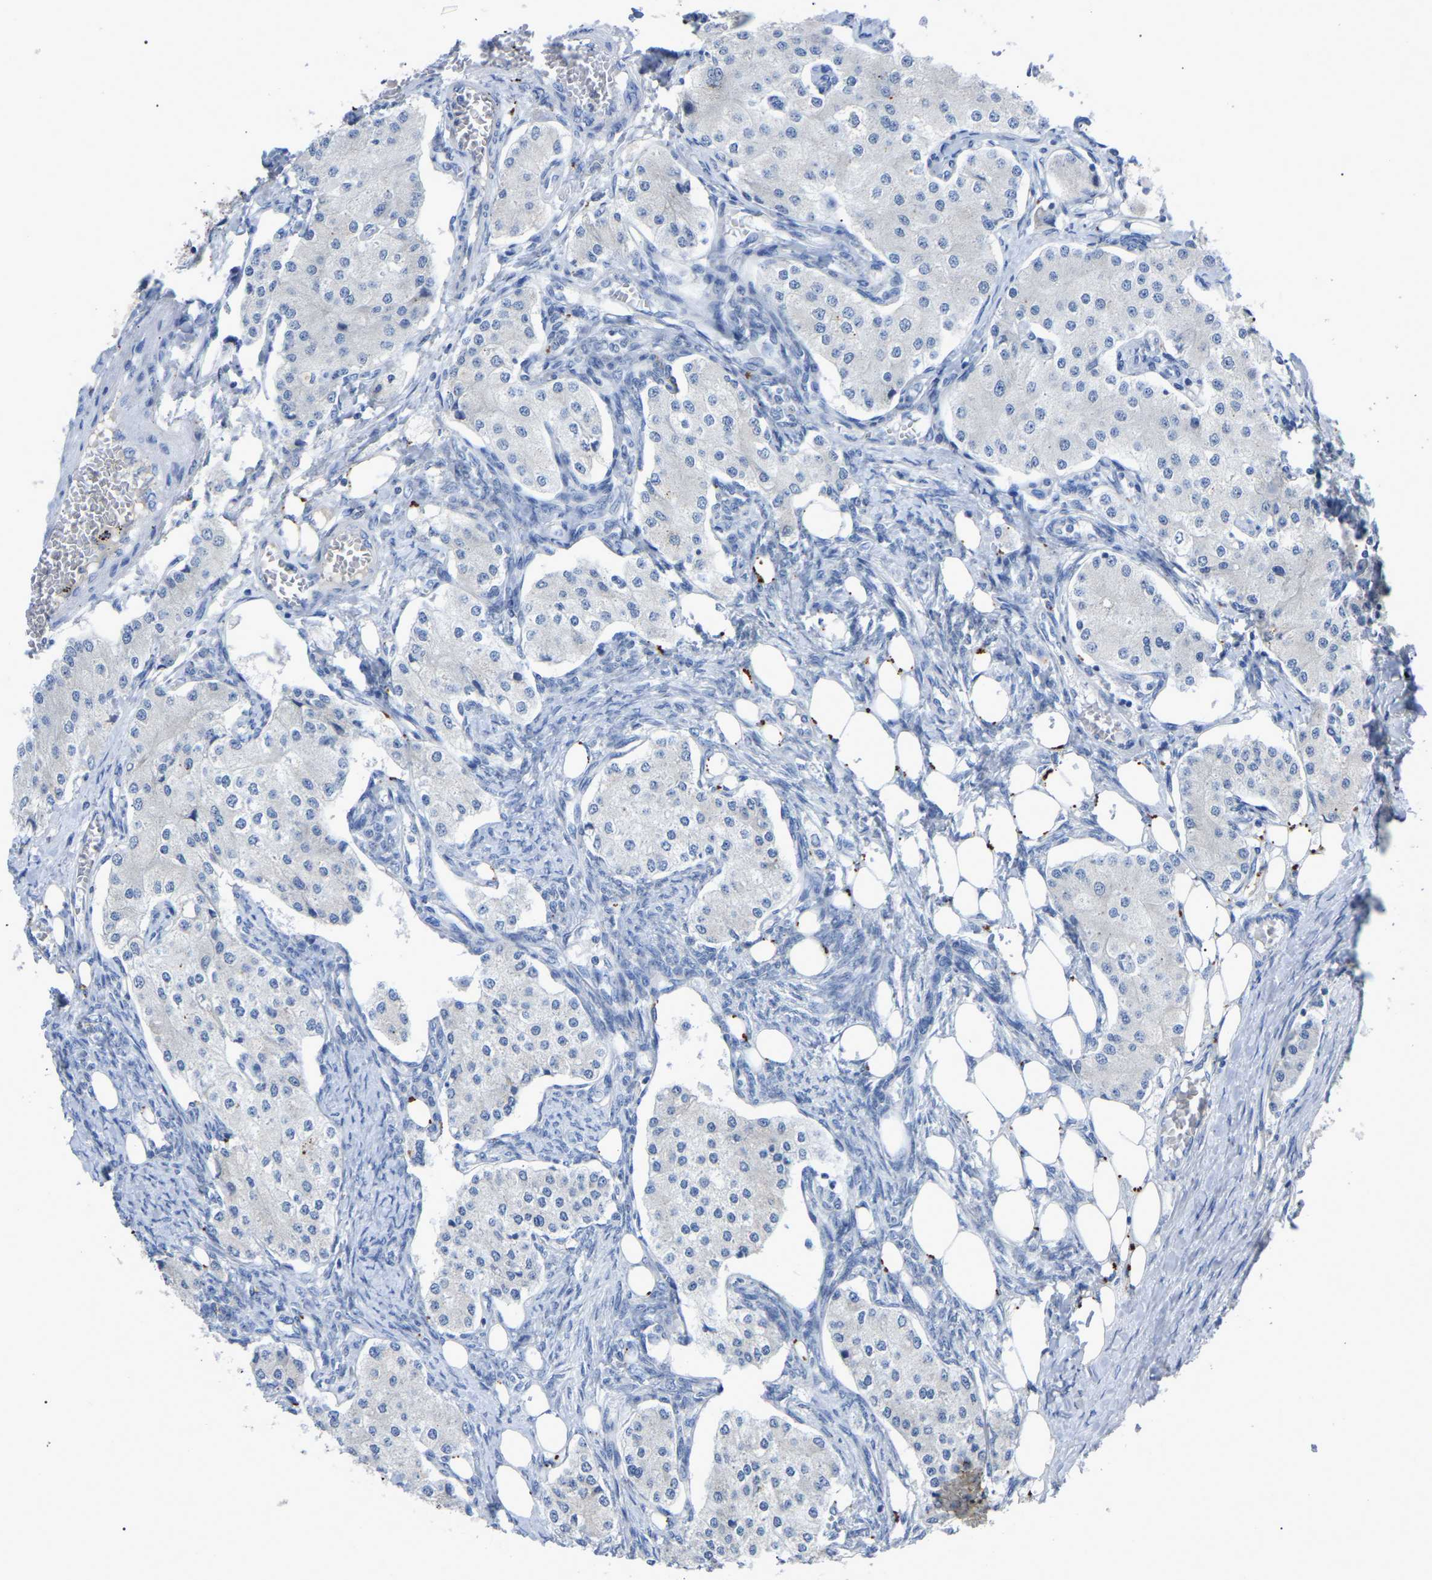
{"staining": {"intensity": "negative", "quantity": "none", "location": "none"}, "tissue": "carcinoid", "cell_type": "Tumor cells", "image_type": "cancer", "snomed": [{"axis": "morphology", "description": "Carcinoid, malignant, NOS"}, {"axis": "topography", "description": "Colon"}], "caption": "Human carcinoid stained for a protein using immunohistochemistry shows no expression in tumor cells.", "gene": "SMPD2", "patient": {"sex": "female", "age": 52}}